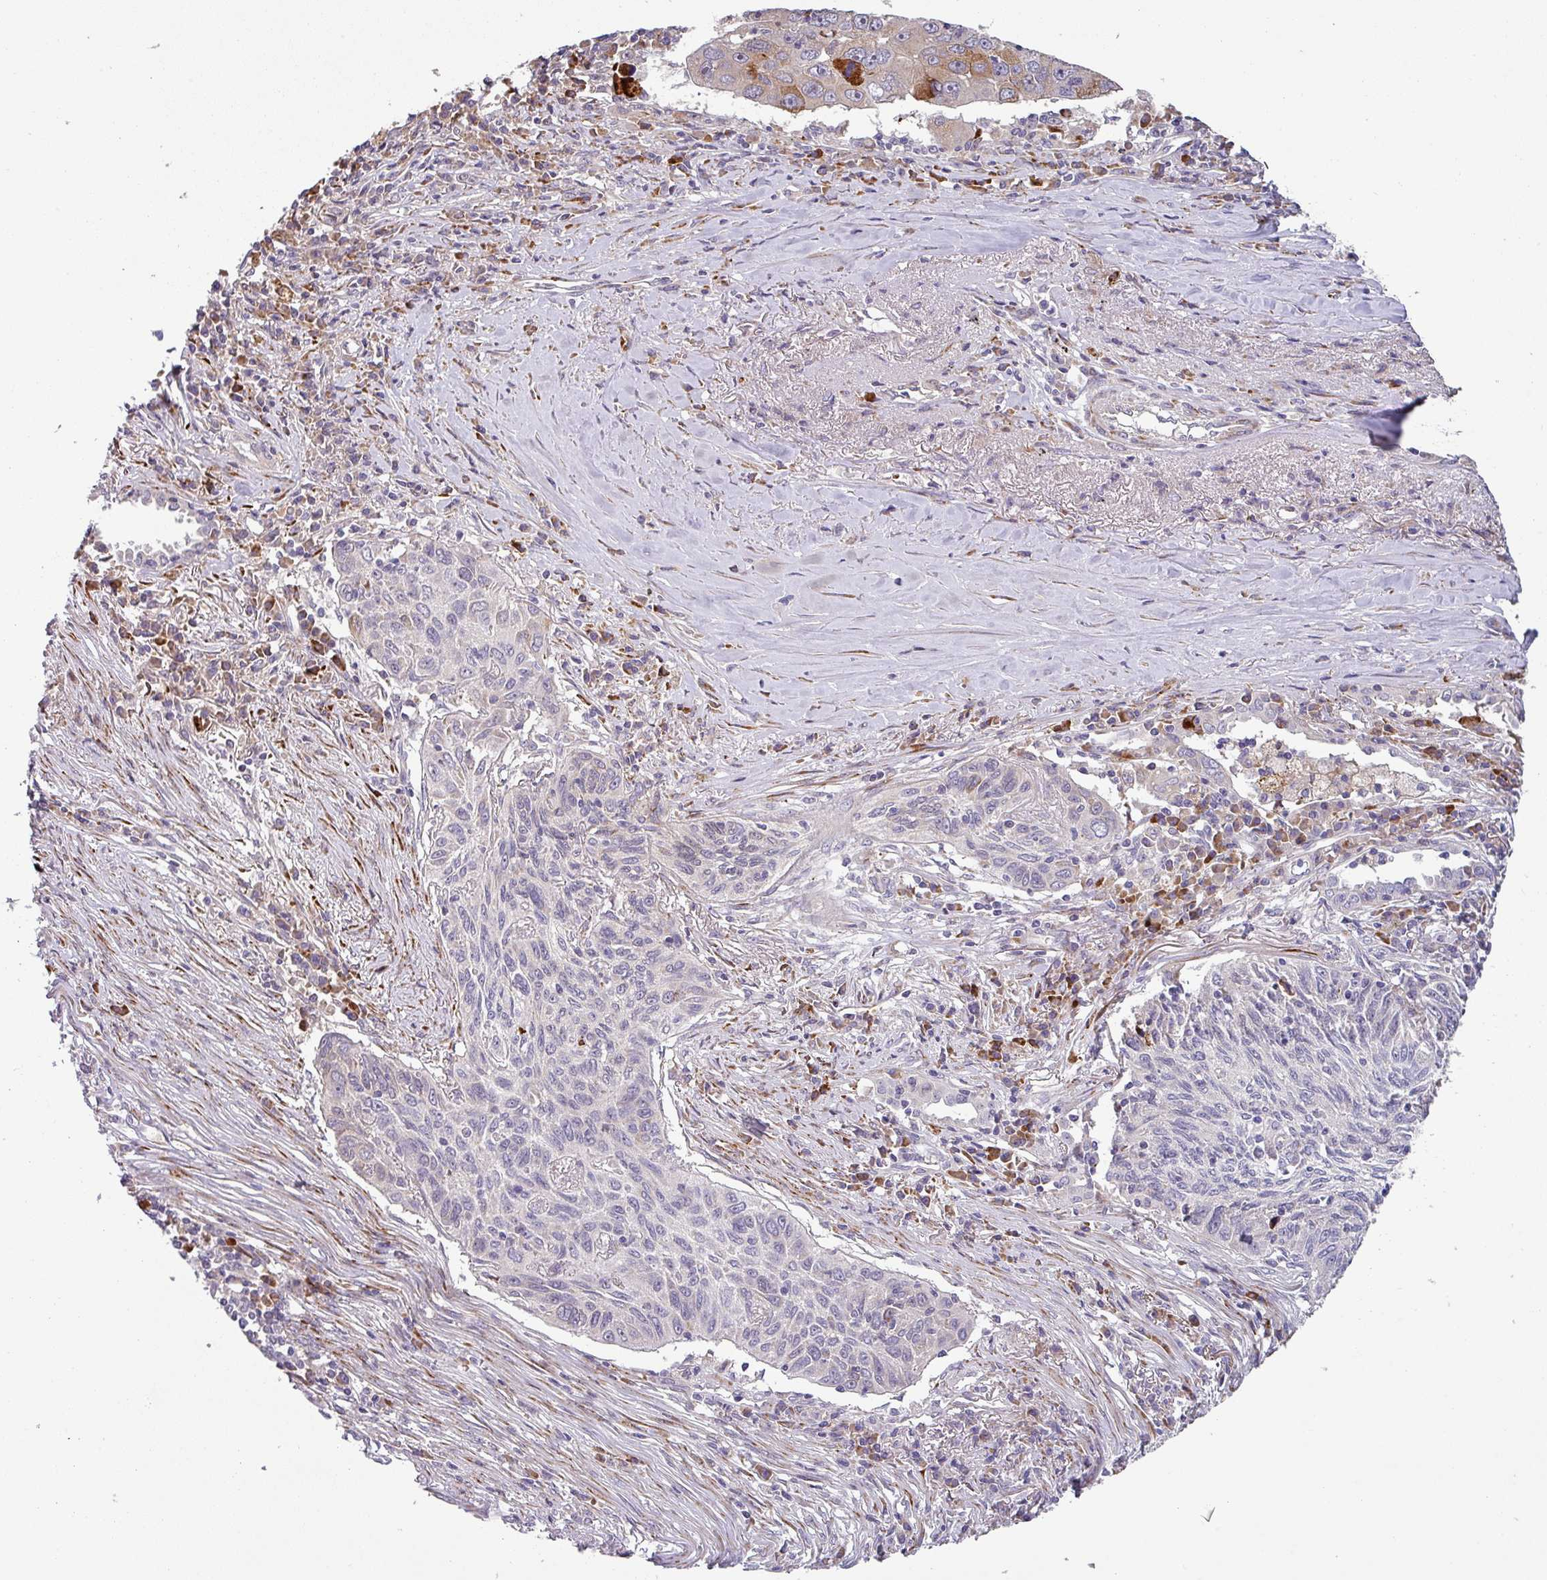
{"staining": {"intensity": "negative", "quantity": "none", "location": "none"}, "tissue": "lung cancer", "cell_type": "Tumor cells", "image_type": "cancer", "snomed": [{"axis": "morphology", "description": "Squamous cell carcinoma, NOS"}, {"axis": "topography", "description": "Lung"}], "caption": "A micrograph of lung cancer stained for a protein reveals no brown staining in tumor cells.", "gene": "KLHL3", "patient": {"sex": "female", "age": 66}}